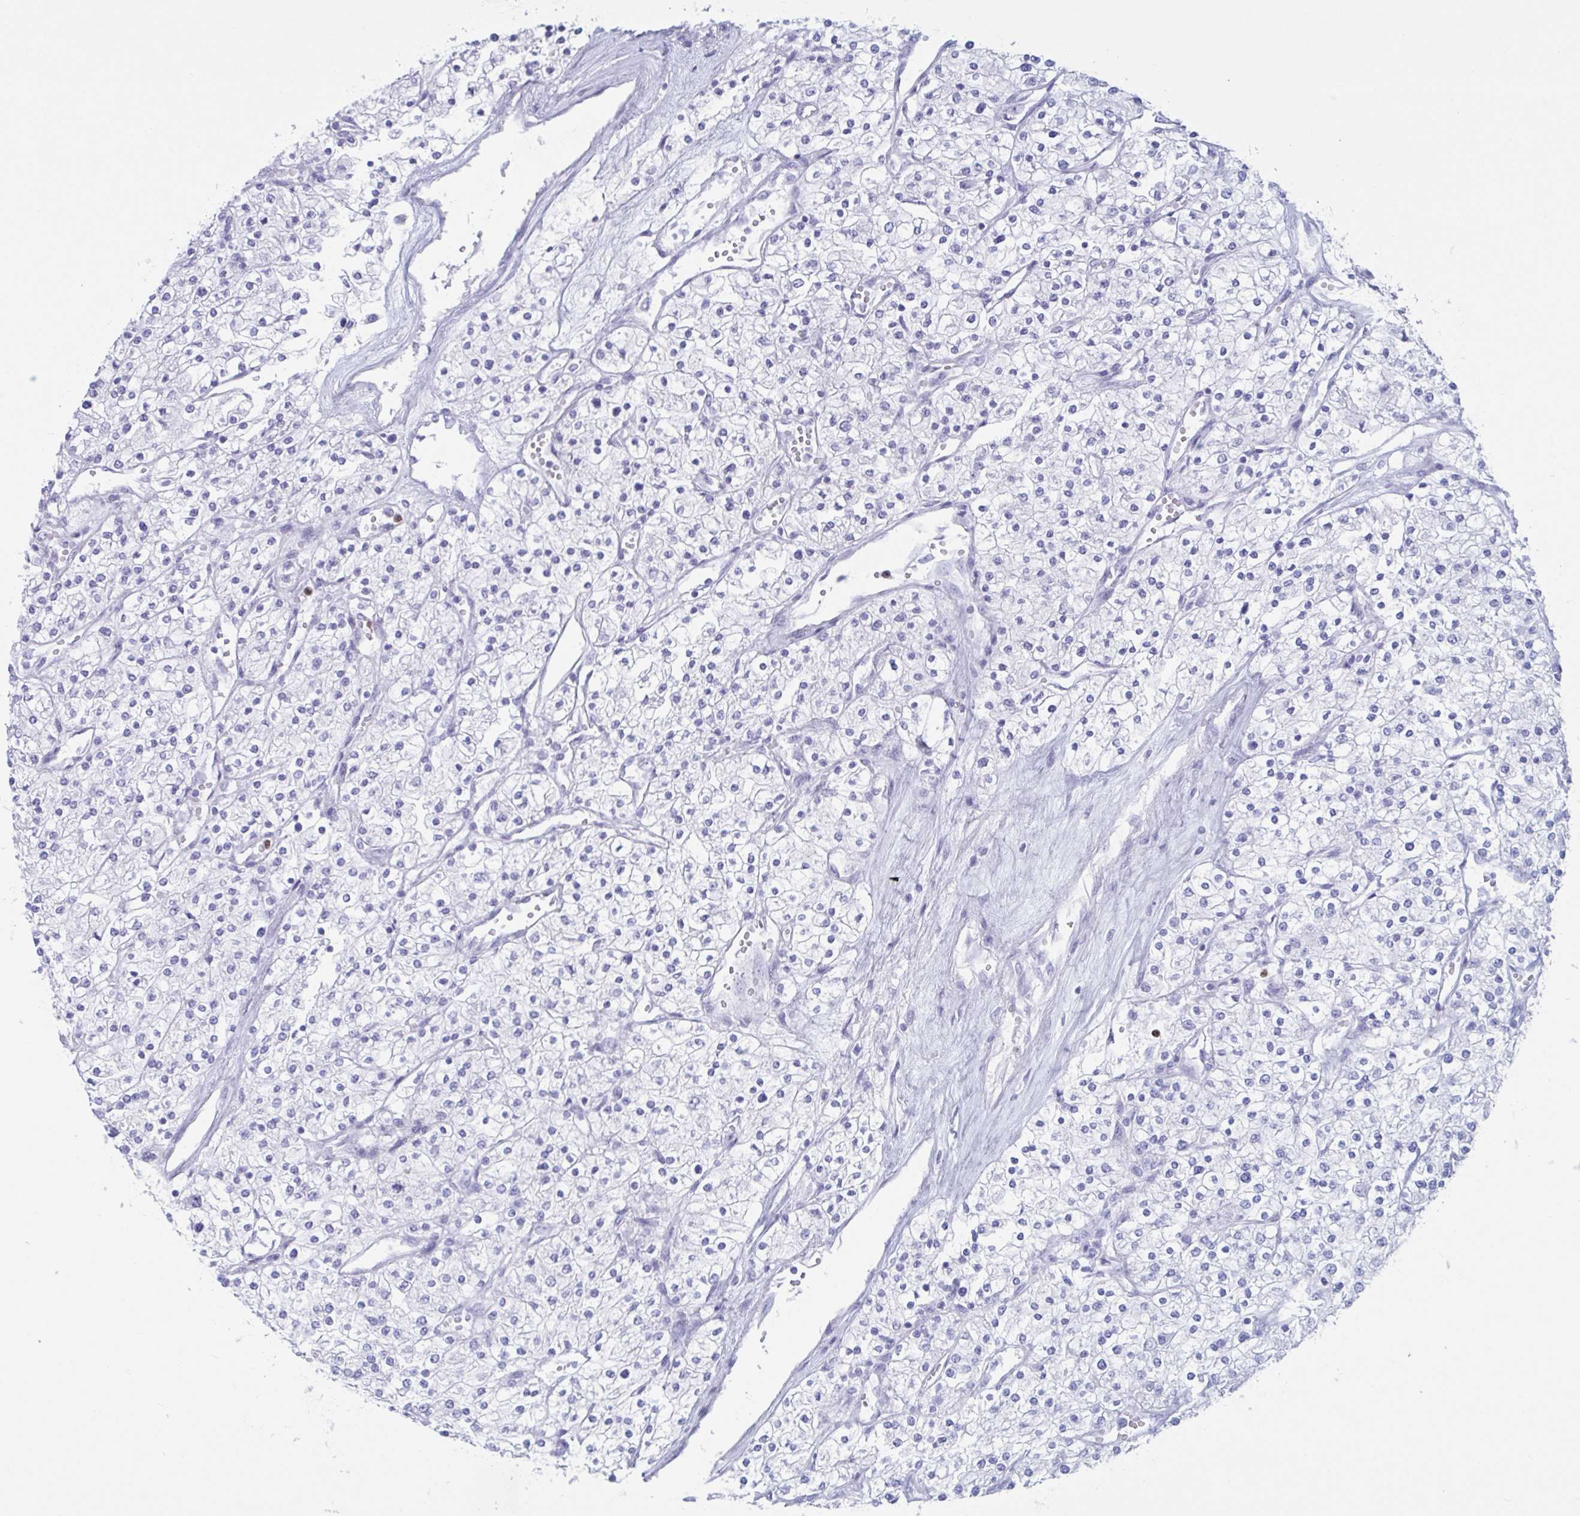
{"staining": {"intensity": "negative", "quantity": "none", "location": "none"}, "tissue": "renal cancer", "cell_type": "Tumor cells", "image_type": "cancer", "snomed": [{"axis": "morphology", "description": "Adenocarcinoma, NOS"}, {"axis": "topography", "description": "Kidney"}], "caption": "This is an immunohistochemistry photomicrograph of human adenocarcinoma (renal). There is no staining in tumor cells.", "gene": "CYP4F11", "patient": {"sex": "male", "age": 80}}